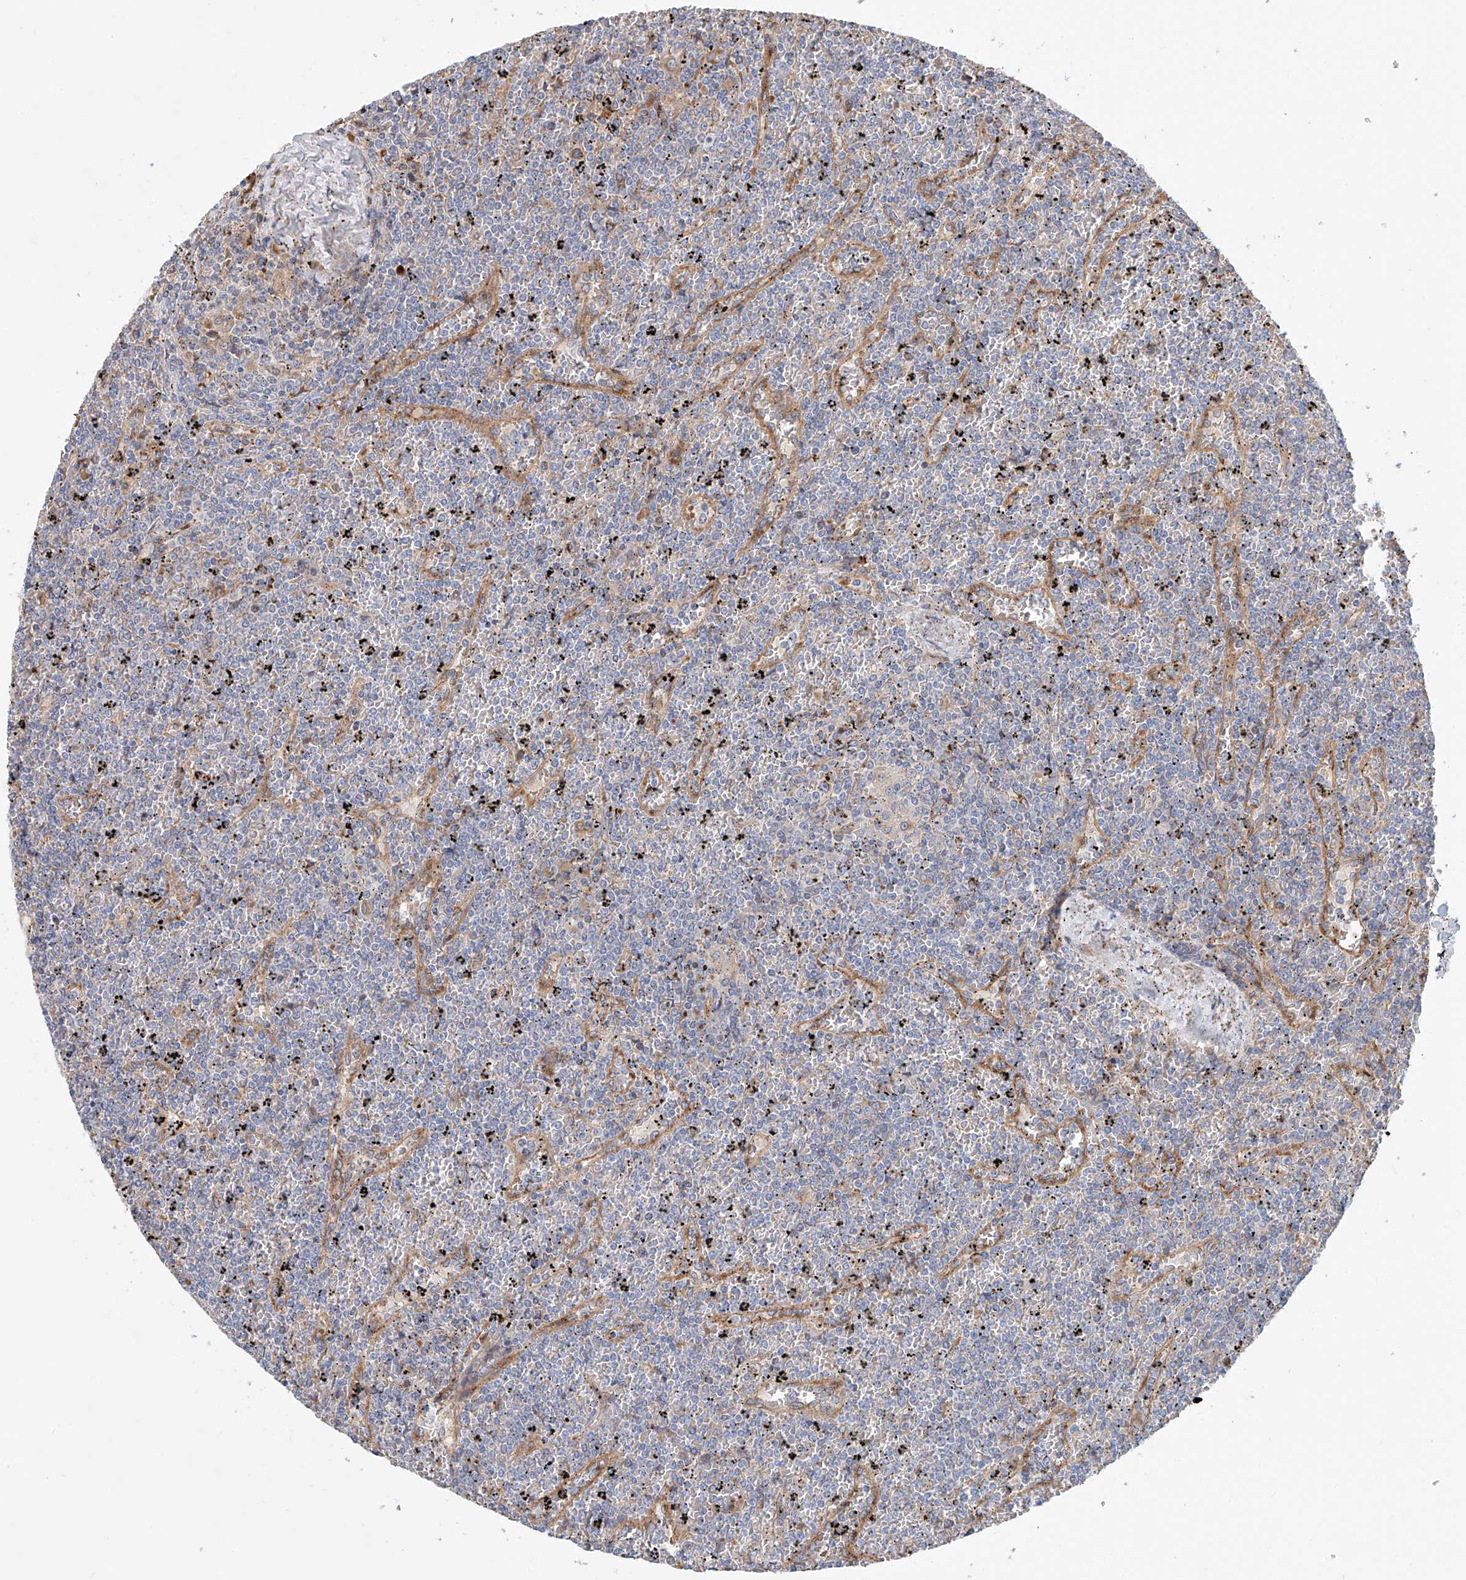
{"staining": {"intensity": "negative", "quantity": "none", "location": "none"}, "tissue": "lymphoma", "cell_type": "Tumor cells", "image_type": "cancer", "snomed": [{"axis": "morphology", "description": "Malignant lymphoma, non-Hodgkin's type, Low grade"}, {"axis": "topography", "description": "Spleen"}], "caption": "The IHC histopathology image has no significant staining in tumor cells of low-grade malignant lymphoma, non-Hodgkin's type tissue. Brightfield microscopy of IHC stained with DAB (brown) and hematoxylin (blue), captured at high magnification.", "gene": "HGSNAT", "patient": {"sex": "female", "age": 19}}